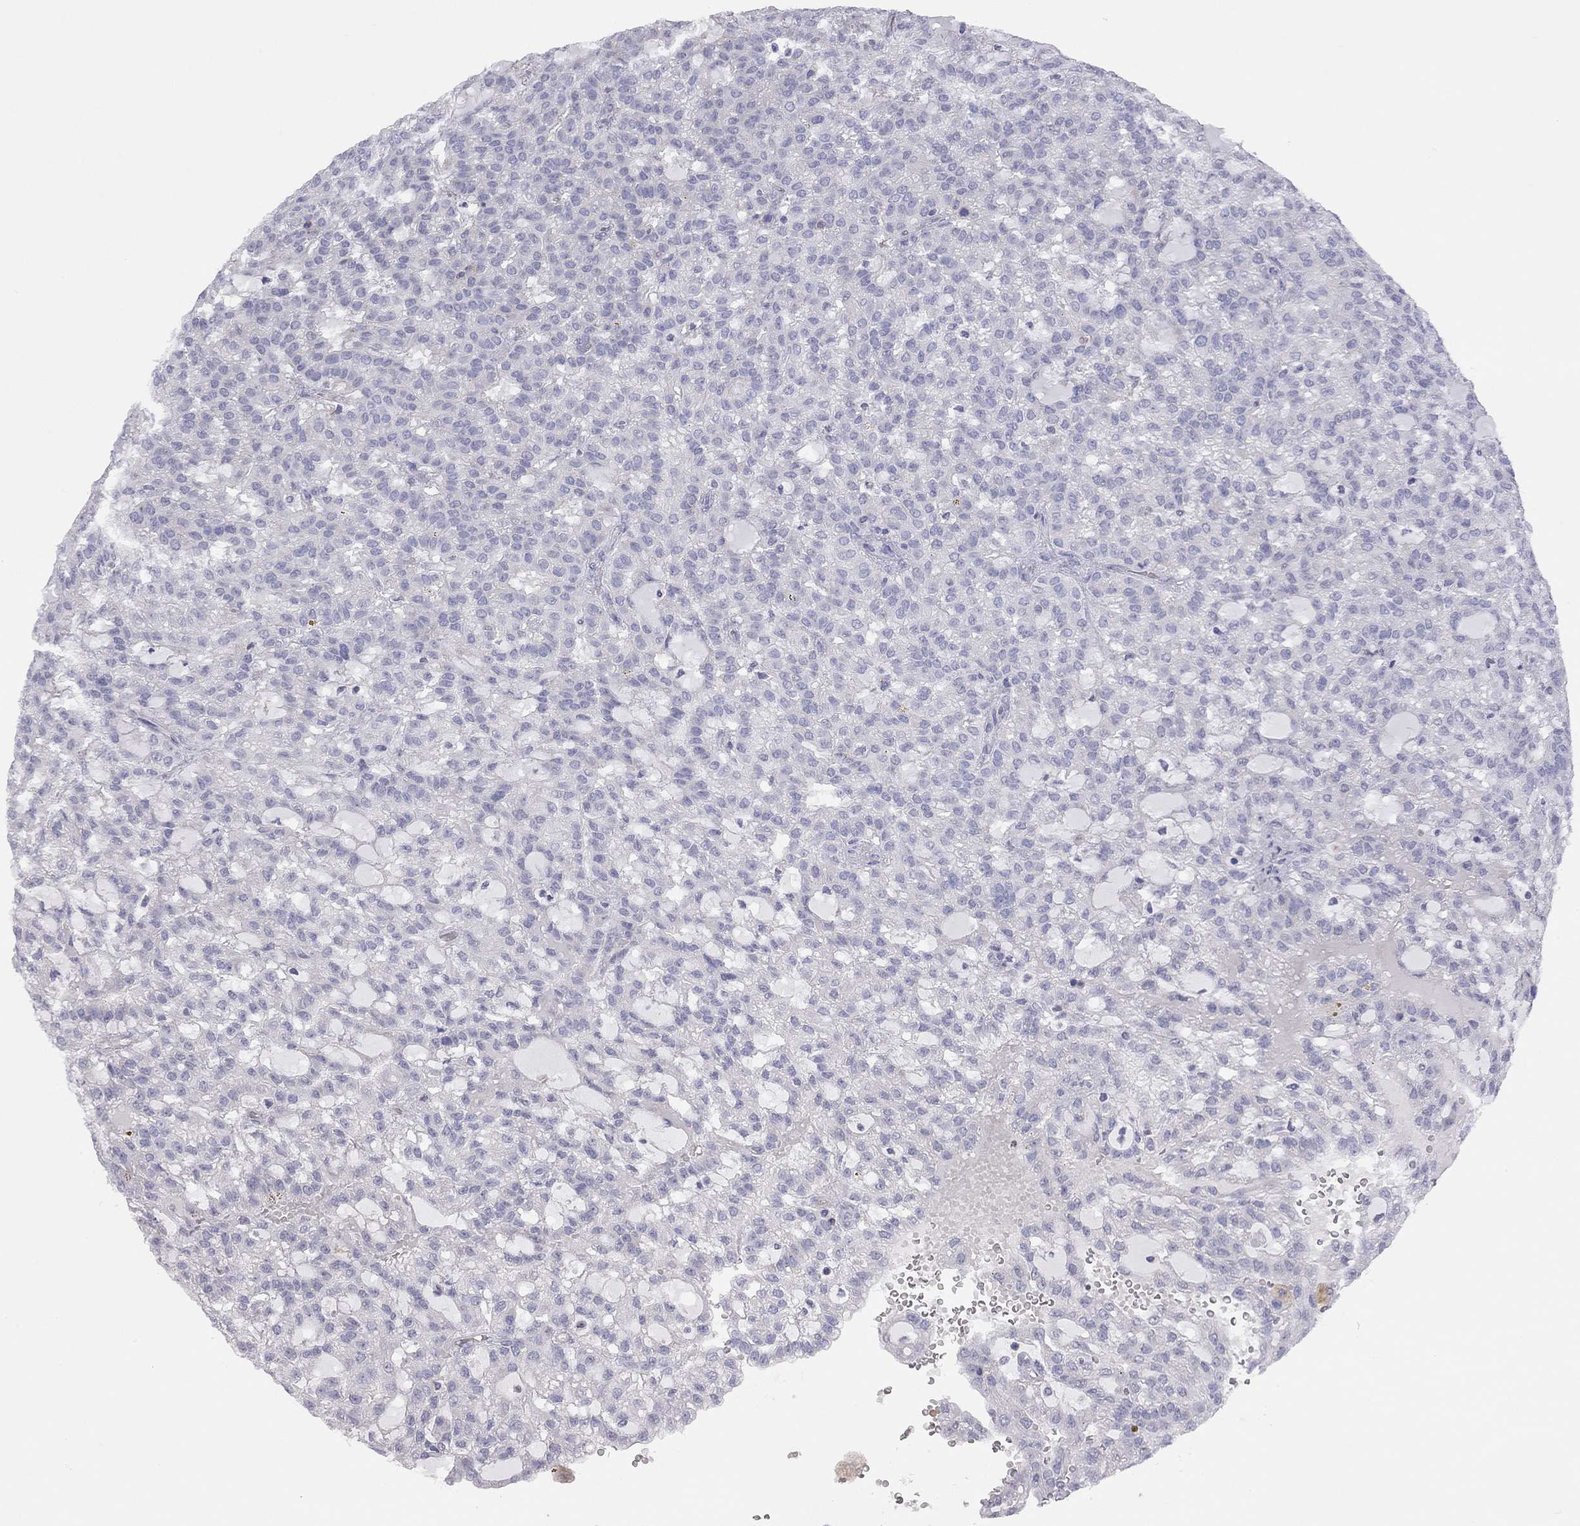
{"staining": {"intensity": "negative", "quantity": "none", "location": "none"}, "tissue": "renal cancer", "cell_type": "Tumor cells", "image_type": "cancer", "snomed": [{"axis": "morphology", "description": "Adenocarcinoma, NOS"}, {"axis": "topography", "description": "Kidney"}], "caption": "IHC photomicrograph of human adenocarcinoma (renal) stained for a protein (brown), which demonstrates no expression in tumor cells.", "gene": "ADCYAP1", "patient": {"sex": "male", "age": 63}}